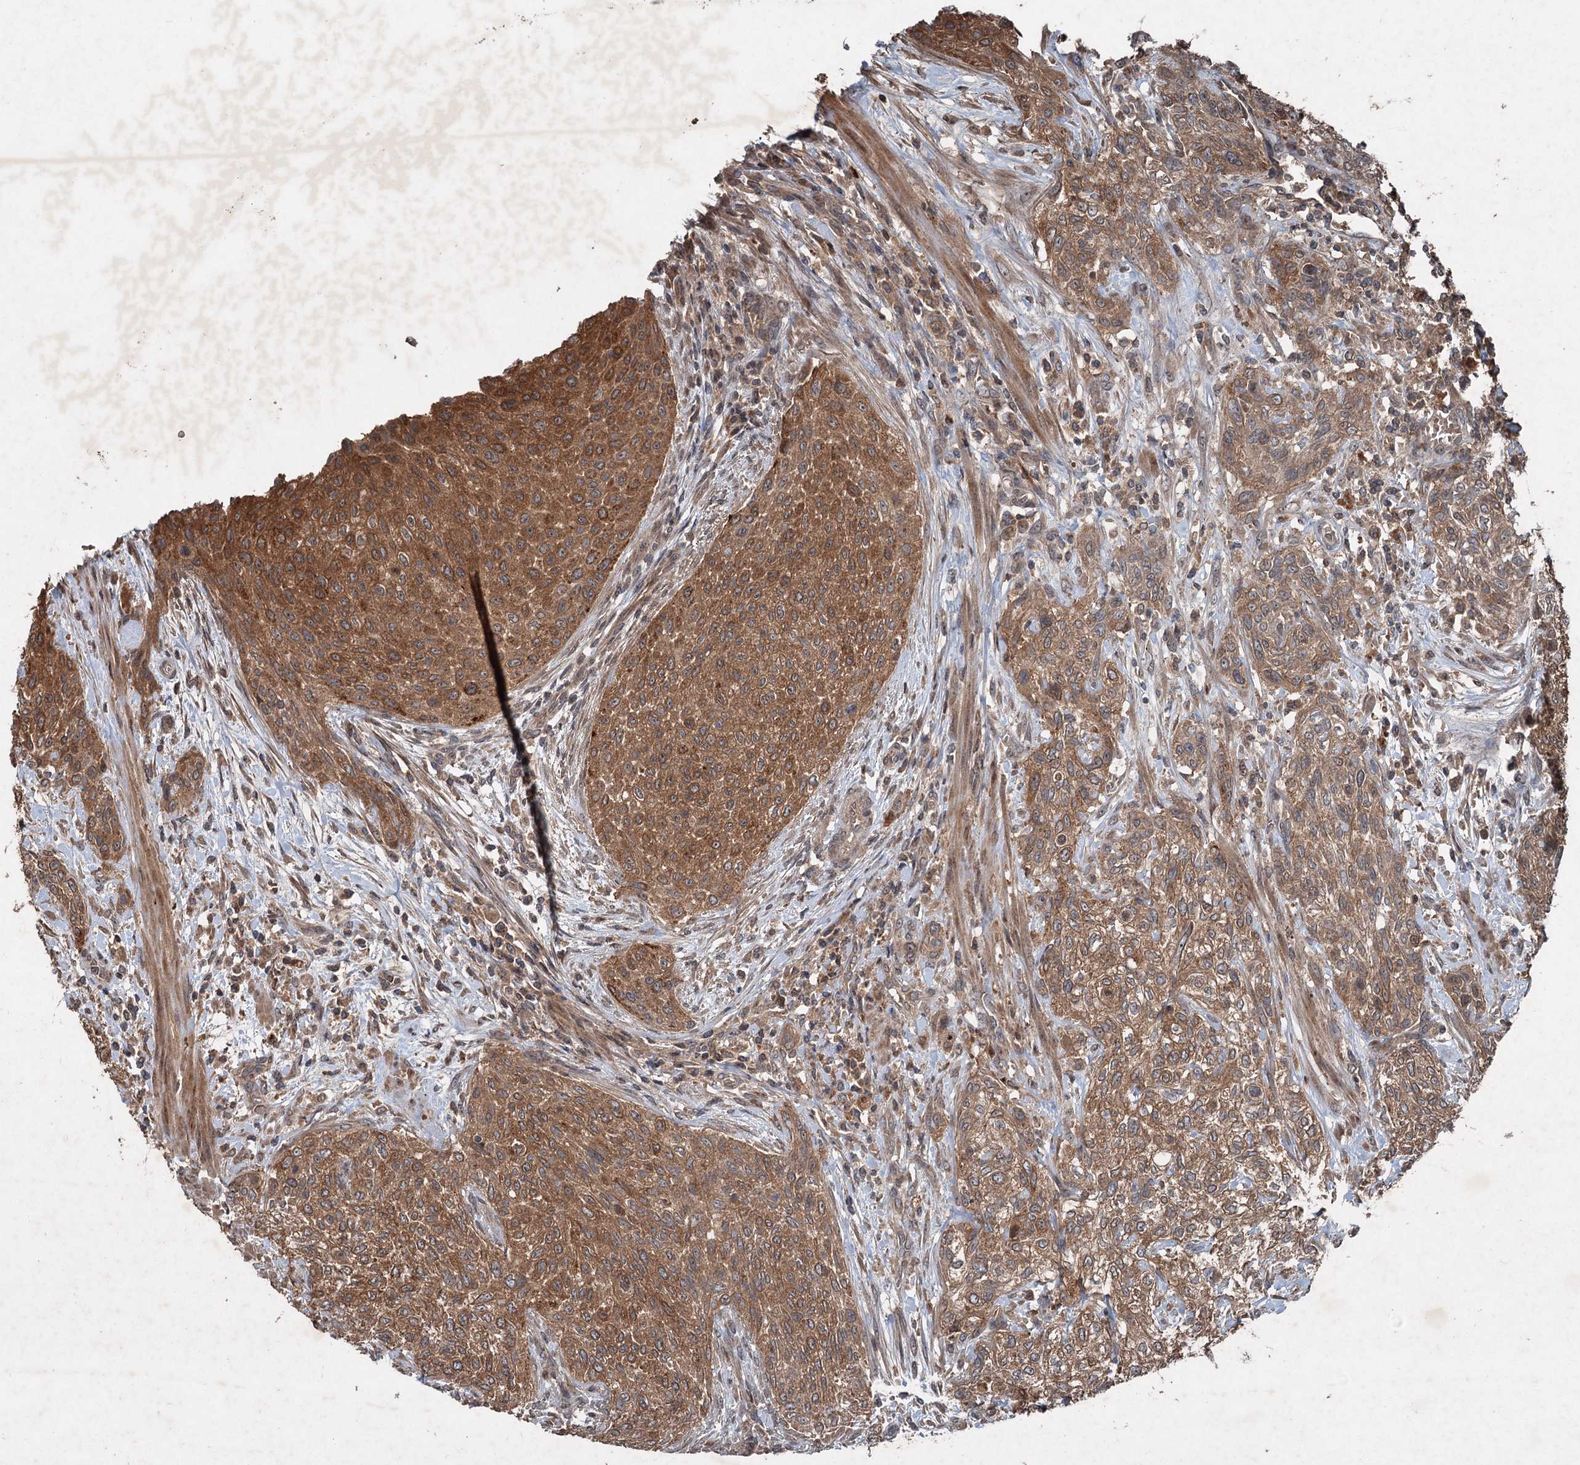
{"staining": {"intensity": "moderate", "quantity": ">75%", "location": "cytoplasmic/membranous"}, "tissue": "urothelial cancer", "cell_type": "Tumor cells", "image_type": "cancer", "snomed": [{"axis": "morphology", "description": "Normal tissue, NOS"}, {"axis": "morphology", "description": "Urothelial carcinoma, NOS"}, {"axis": "topography", "description": "Urinary bladder"}, {"axis": "topography", "description": "Peripheral nerve tissue"}], "caption": "A brown stain highlights moderate cytoplasmic/membranous expression of a protein in human transitional cell carcinoma tumor cells. (DAB (3,3'-diaminobenzidine) IHC with brightfield microscopy, high magnification).", "gene": "ALAS1", "patient": {"sex": "male", "age": 35}}